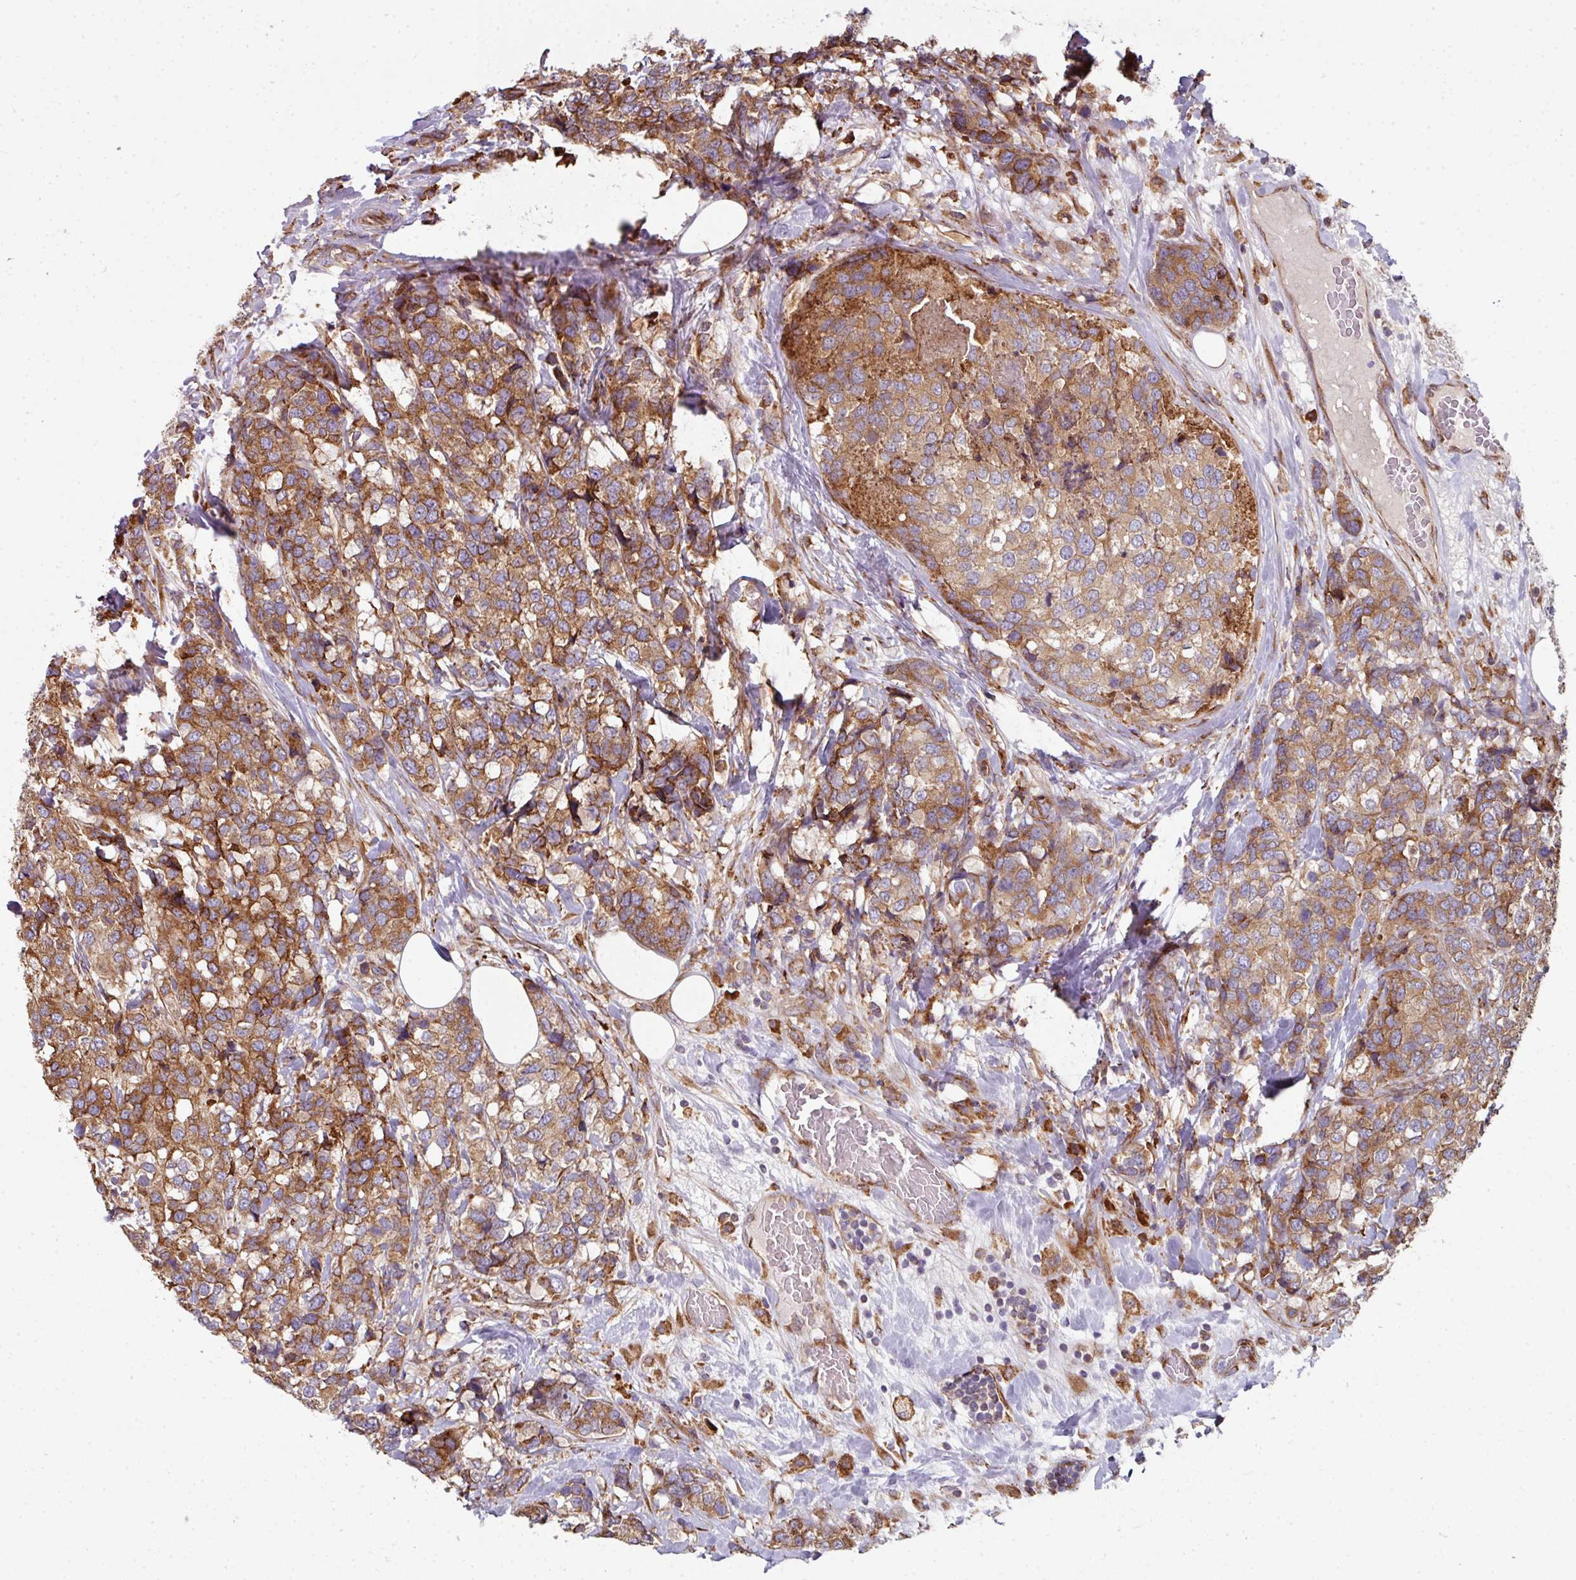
{"staining": {"intensity": "moderate", "quantity": ">75%", "location": "cytoplasmic/membranous"}, "tissue": "breast cancer", "cell_type": "Tumor cells", "image_type": "cancer", "snomed": [{"axis": "morphology", "description": "Lobular carcinoma"}, {"axis": "topography", "description": "Breast"}], "caption": "Immunohistochemical staining of lobular carcinoma (breast) exhibits moderate cytoplasmic/membranous protein expression in about >75% of tumor cells. (DAB (3,3'-diaminobenzidine) IHC with brightfield microscopy, high magnification).", "gene": "FAT4", "patient": {"sex": "female", "age": 59}}